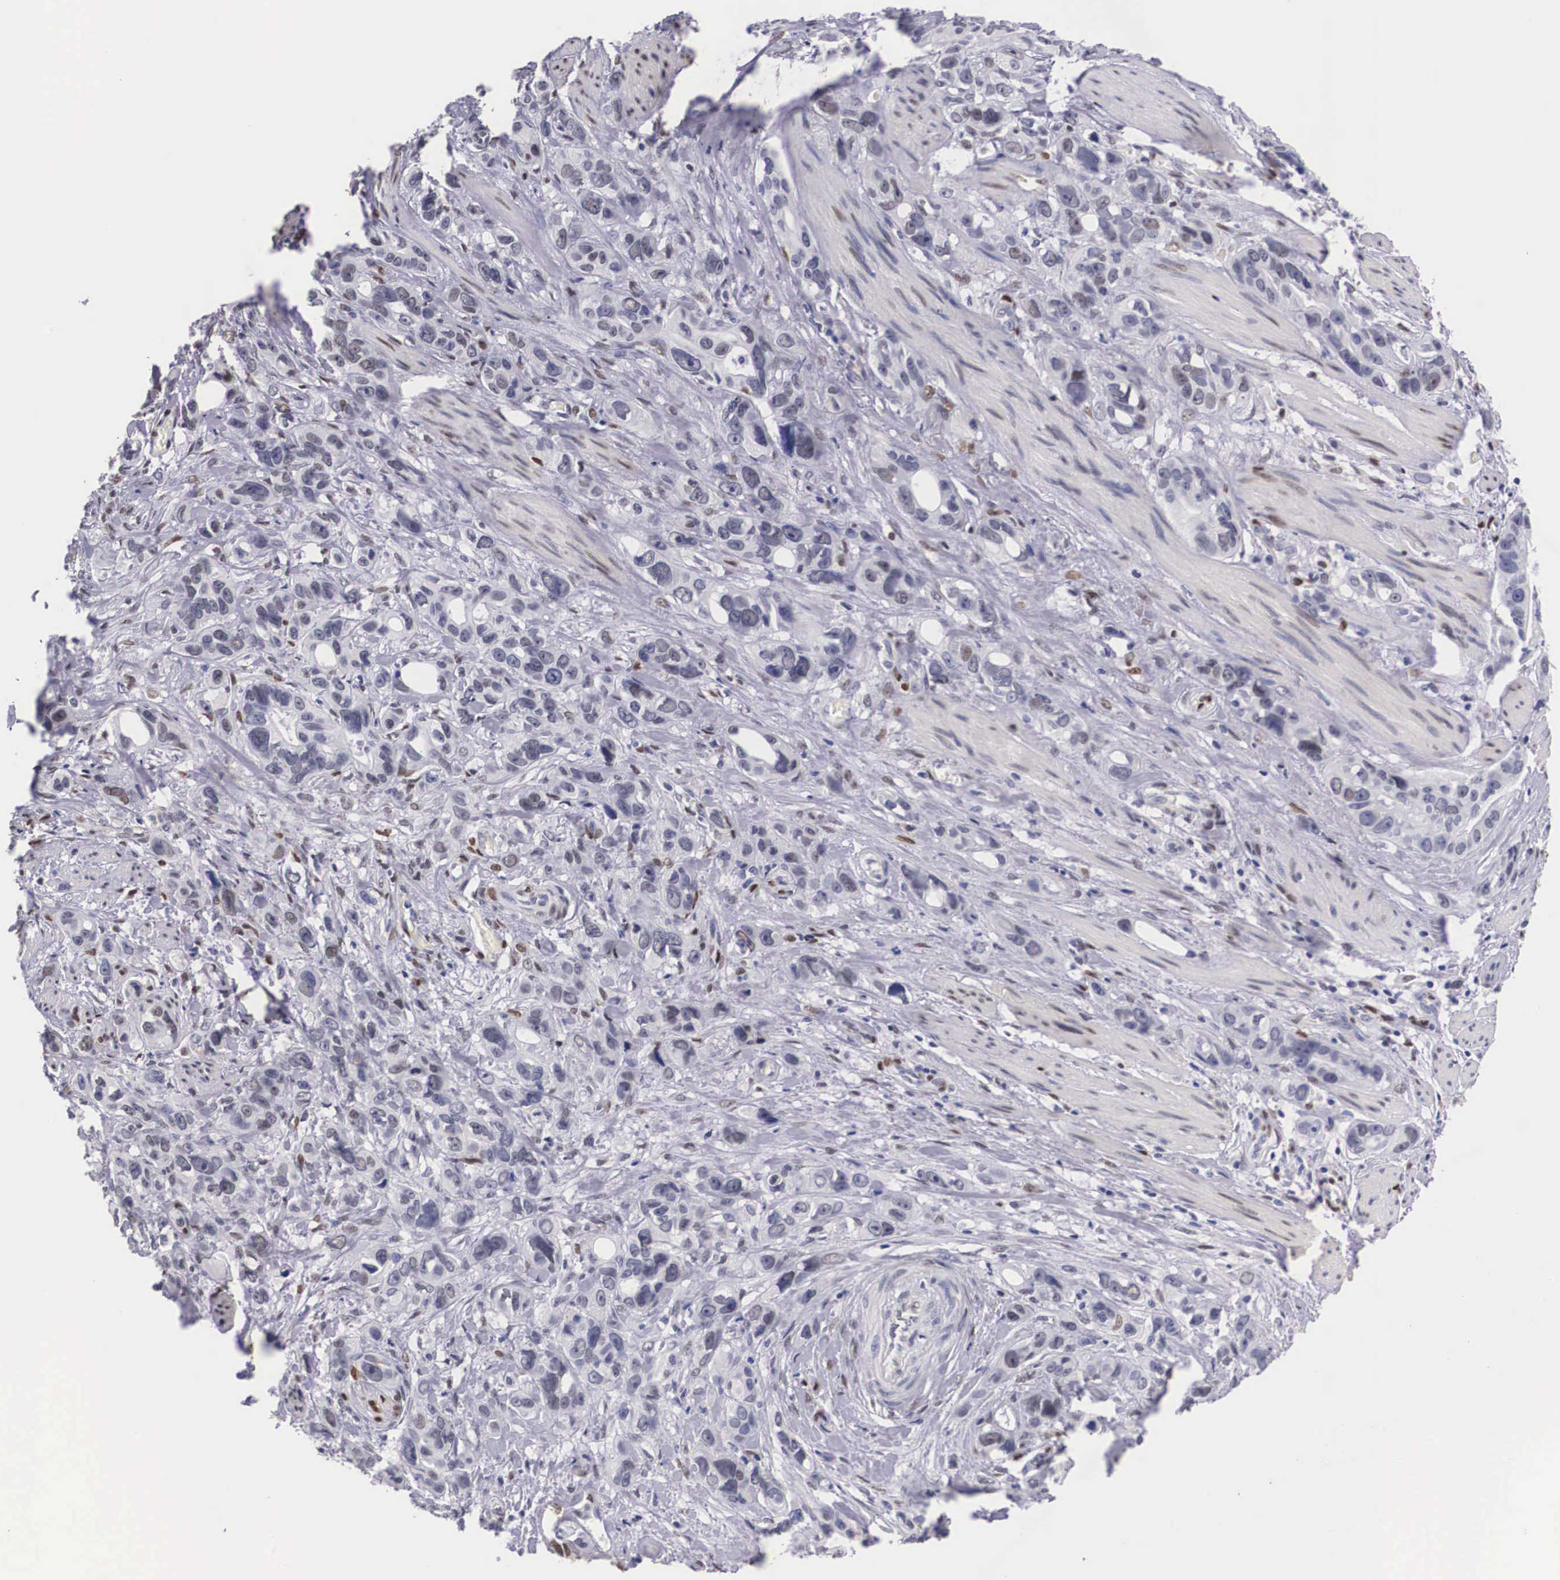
{"staining": {"intensity": "weak", "quantity": "25%-75%", "location": "nuclear"}, "tissue": "stomach cancer", "cell_type": "Tumor cells", "image_type": "cancer", "snomed": [{"axis": "morphology", "description": "Adenocarcinoma, NOS"}, {"axis": "topography", "description": "Stomach, upper"}], "caption": "IHC of stomach adenocarcinoma shows low levels of weak nuclear positivity in approximately 25%-75% of tumor cells.", "gene": "KHDRBS3", "patient": {"sex": "male", "age": 47}}